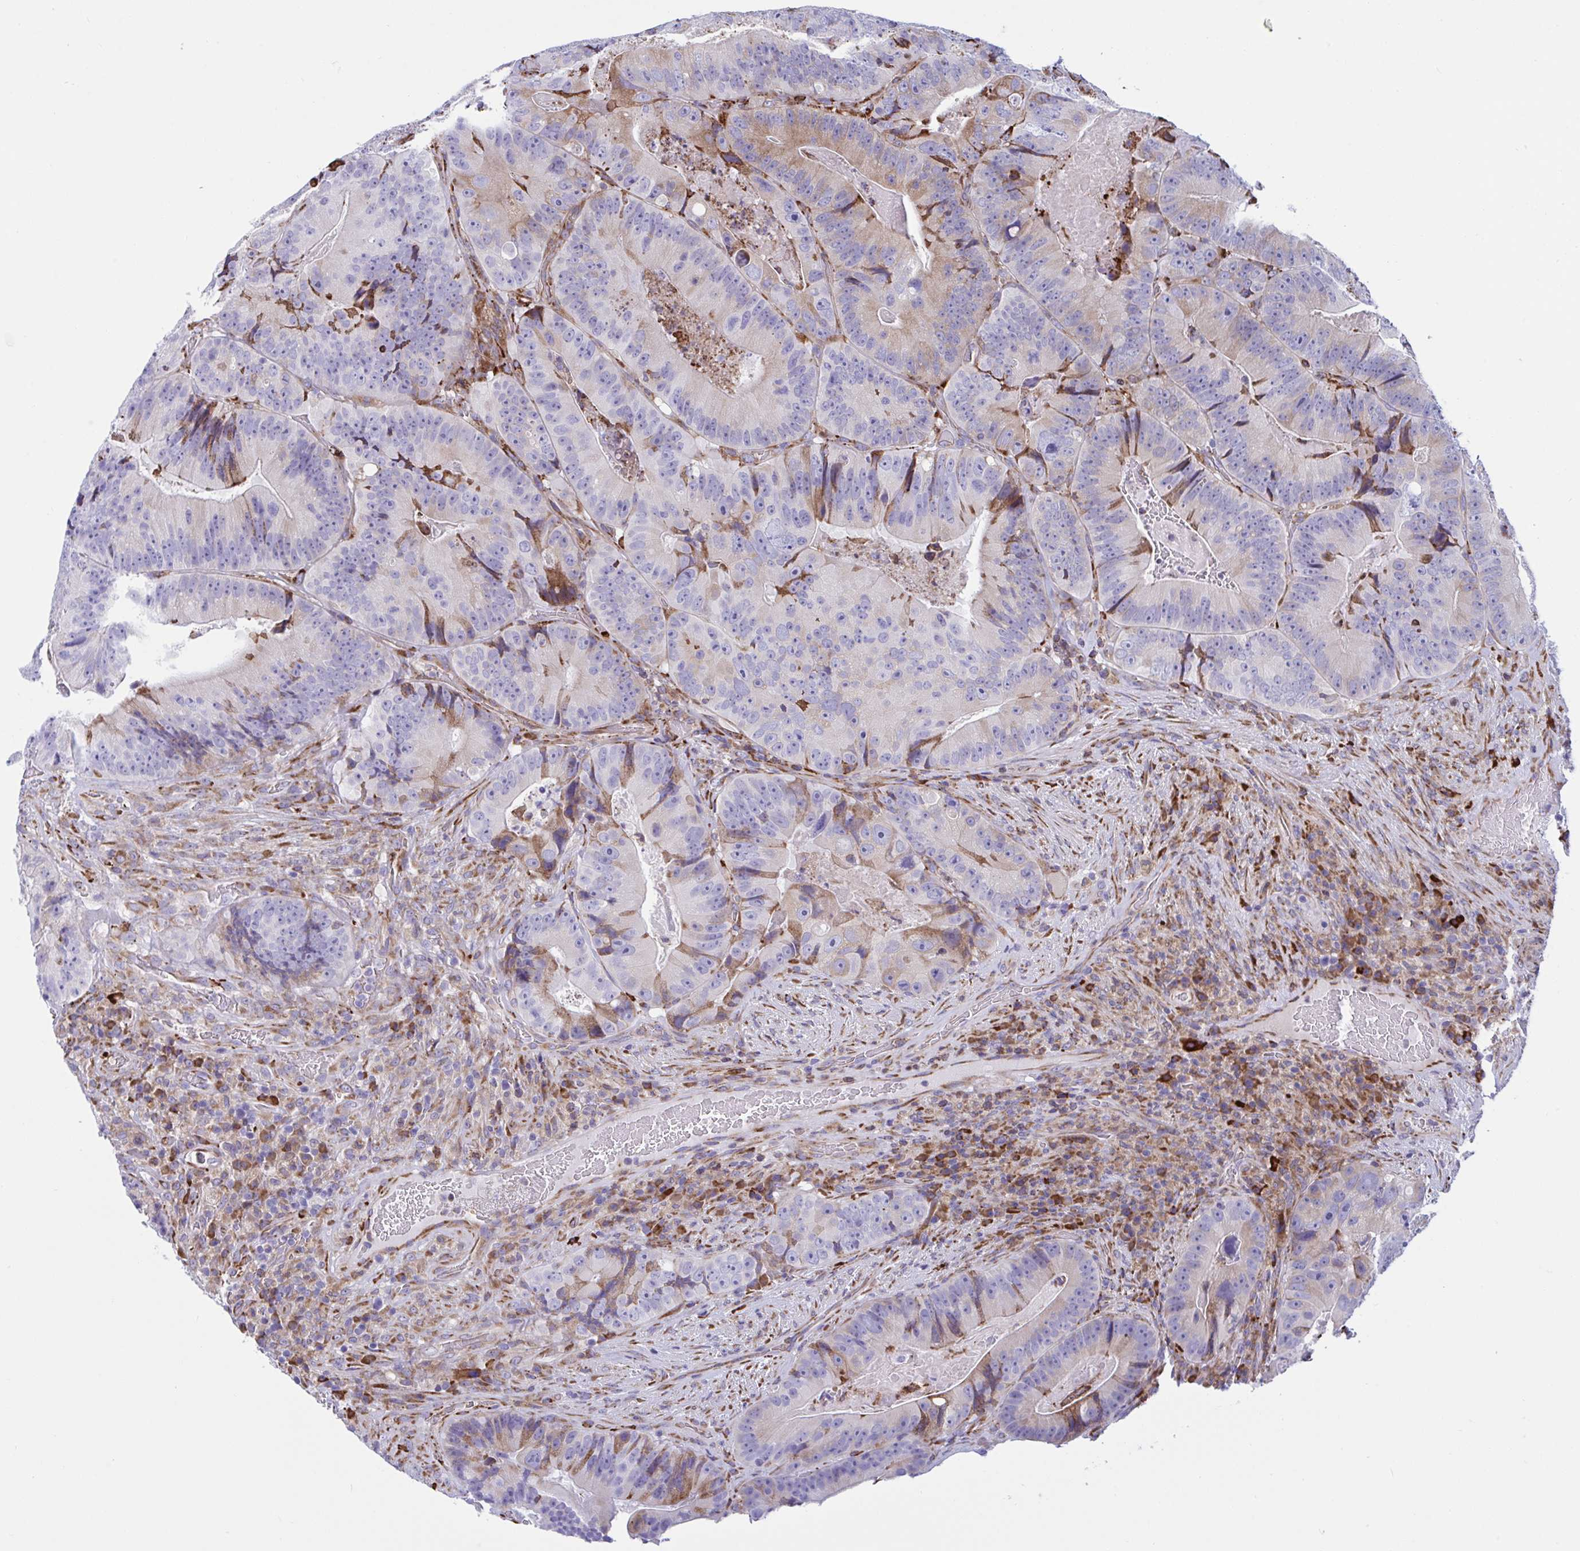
{"staining": {"intensity": "moderate", "quantity": "<25%", "location": "cytoplasmic/membranous"}, "tissue": "colorectal cancer", "cell_type": "Tumor cells", "image_type": "cancer", "snomed": [{"axis": "morphology", "description": "Adenocarcinoma, NOS"}, {"axis": "topography", "description": "Colon"}], "caption": "This photomicrograph reveals immunohistochemistry (IHC) staining of colorectal cancer (adenocarcinoma), with low moderate cytoplasmic/membranous expression in about <25% of tumor cells.", "gene": "PEAK3", "patient": {"sex": "female", "age": 86}}